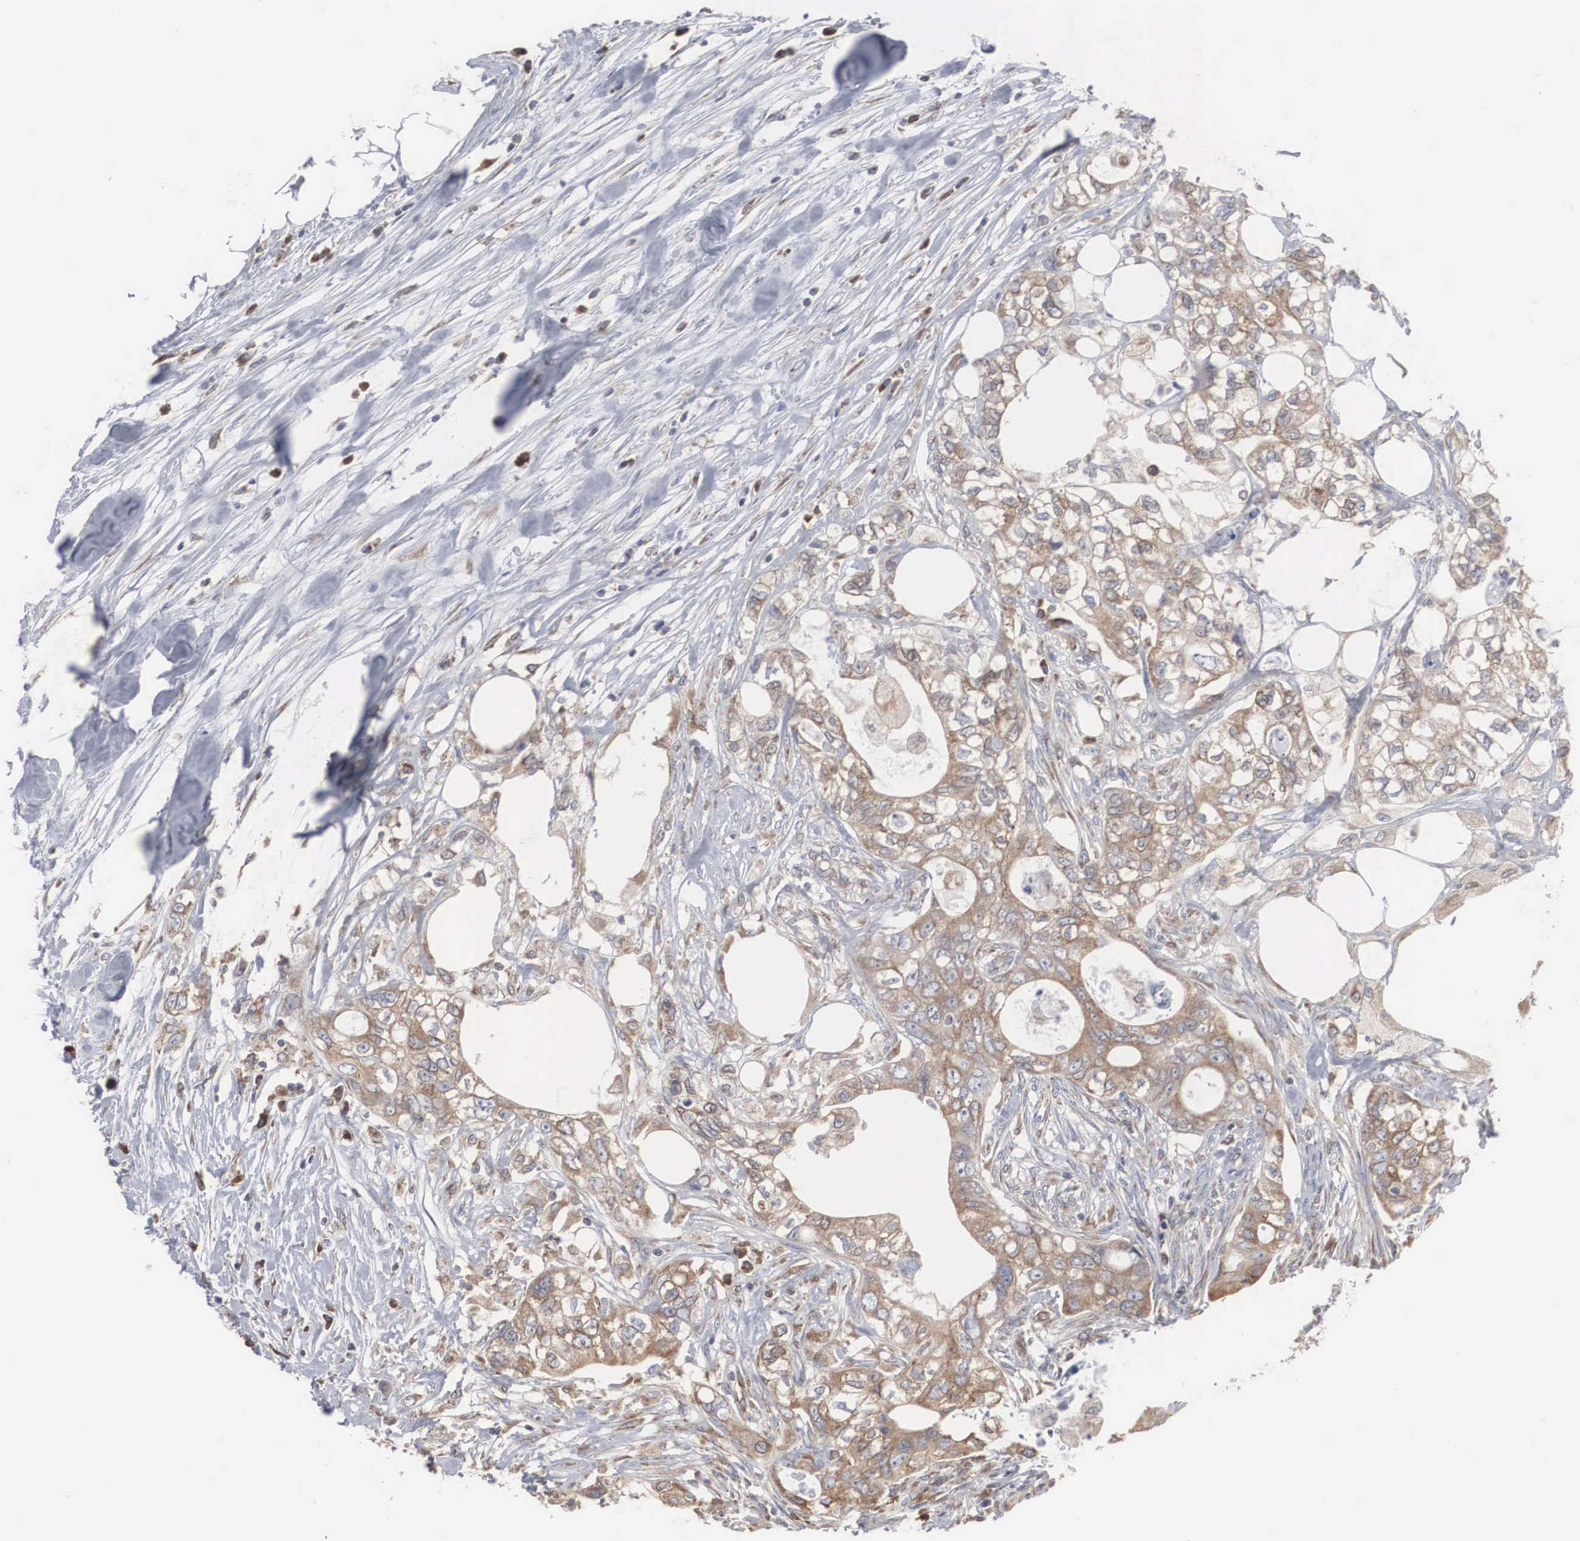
{"staining": {"intensity": "moderate", "quantity": "25%-75%", "location": "cytoplasmic/membranous"}, "tissue": "colorectal cancer", "cell_type": "Tumor cells", "image_type": "cancer", "snomed": [{"axis": "morphology", "description": "Adenocarcinoma, NOS"}, {"axis": "topography", "description": "Rectum"}], "caption": "A photomicrograph of colorectal adenocarcinoma stained for a protein demonstrates moderate cytoplasmic/membranous brown staining in tumor cells.", "gene": "MIA2", "patient": {"sex": "female", "age": 57}}